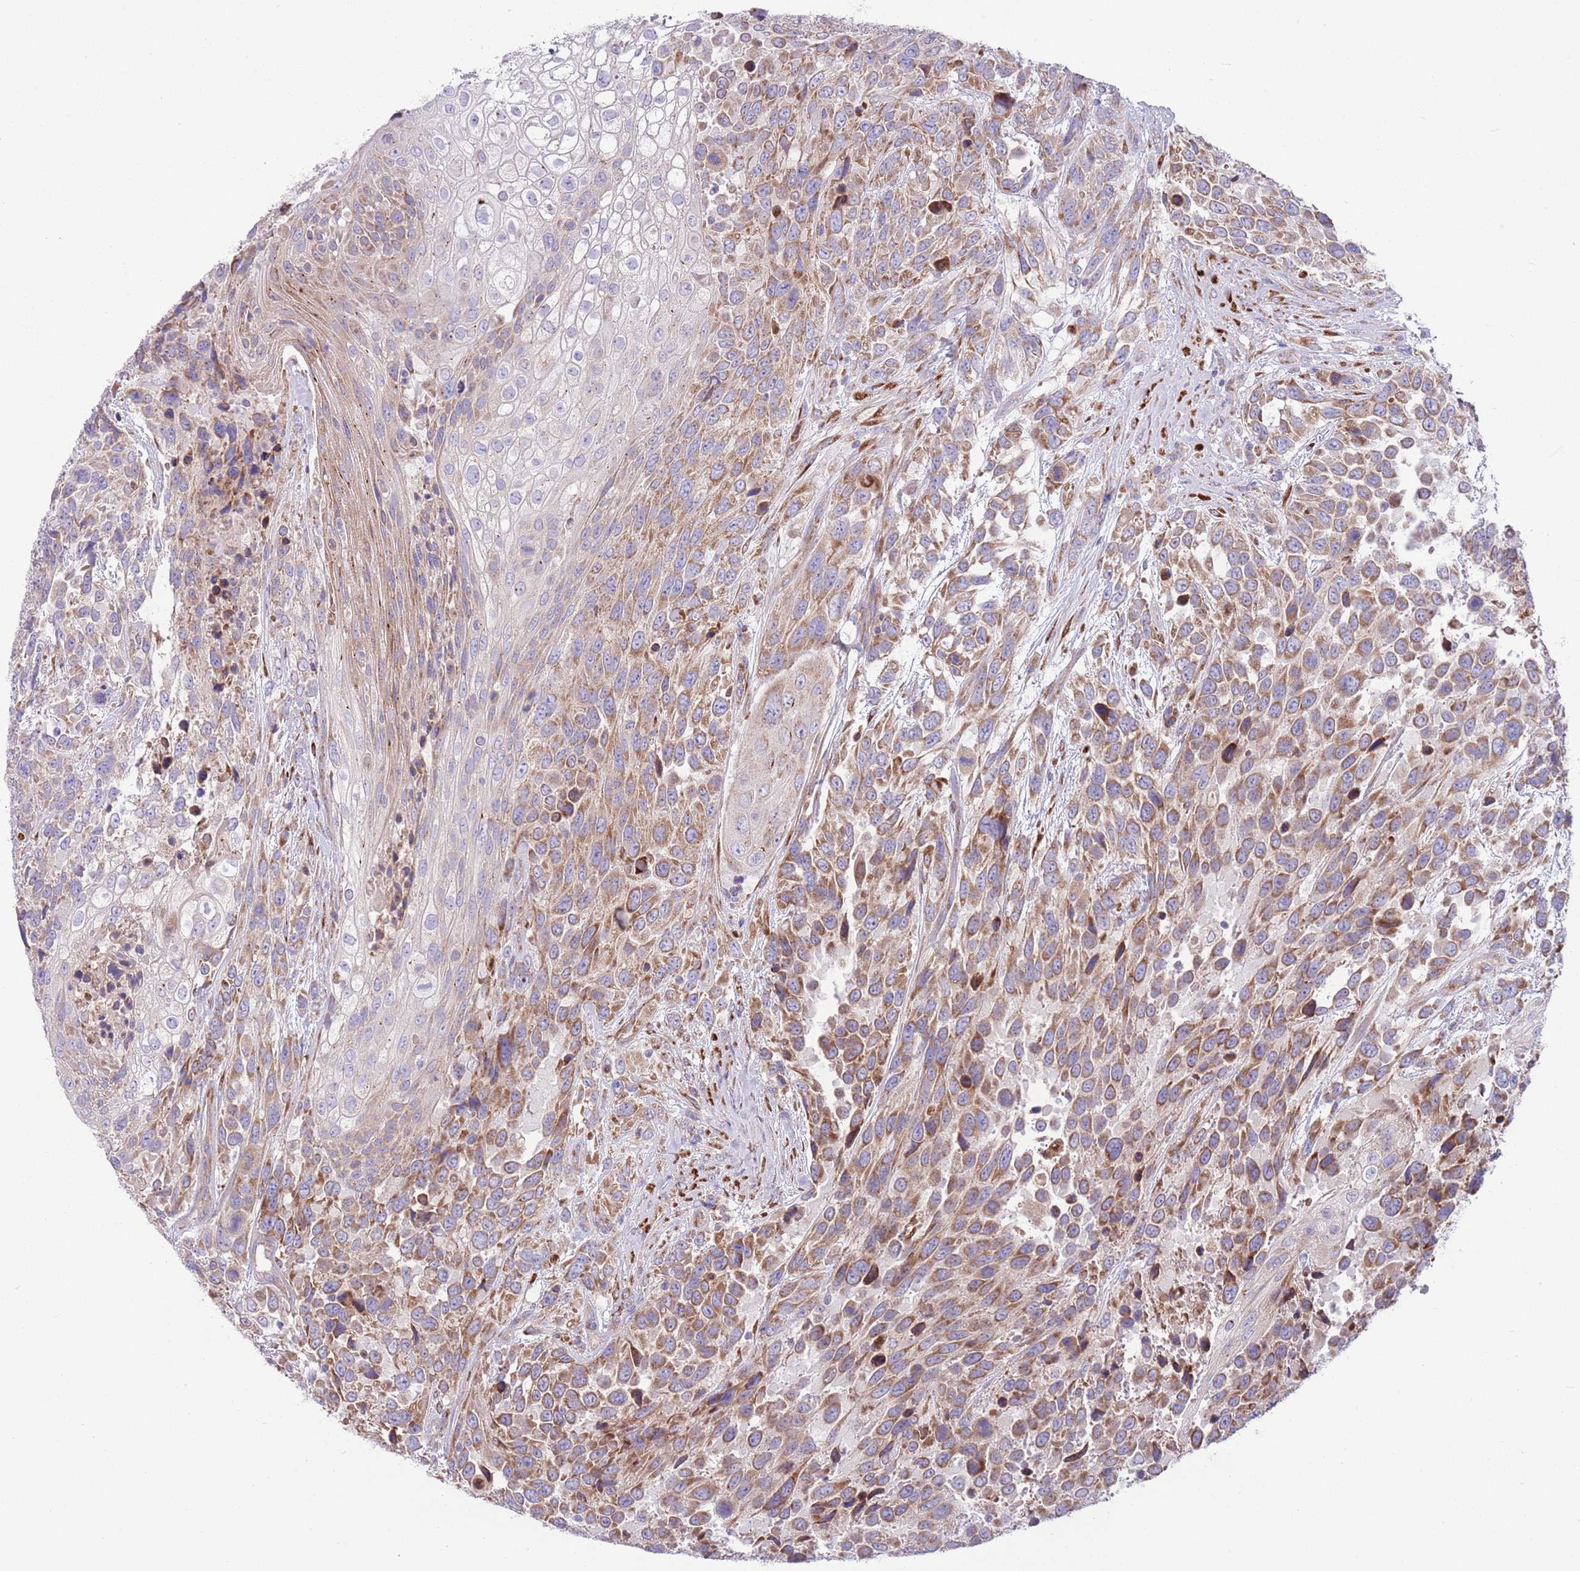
{"staining": {"intensity": "moderate", "quantity": ">75%", "location": "cytoplasmic/membranous"}, "tissue": "urothelial cancer", "cell_type": "Tumor cells", "image_type": "cancer", "snomed": [{"axis": "morphology", "description": "Urothelial carcinoma, High grade"}, {"axis": "topography", "description": "Urinary bladder"}], "caption": "This photomicrograph displays IHC staining of urothelial cancer, with medium moderate cytoplasmic/membranous positivity in about >75% of tumor cells.", "gene": "TOMM5", "patient": {"sex": "female", "age": 70}}